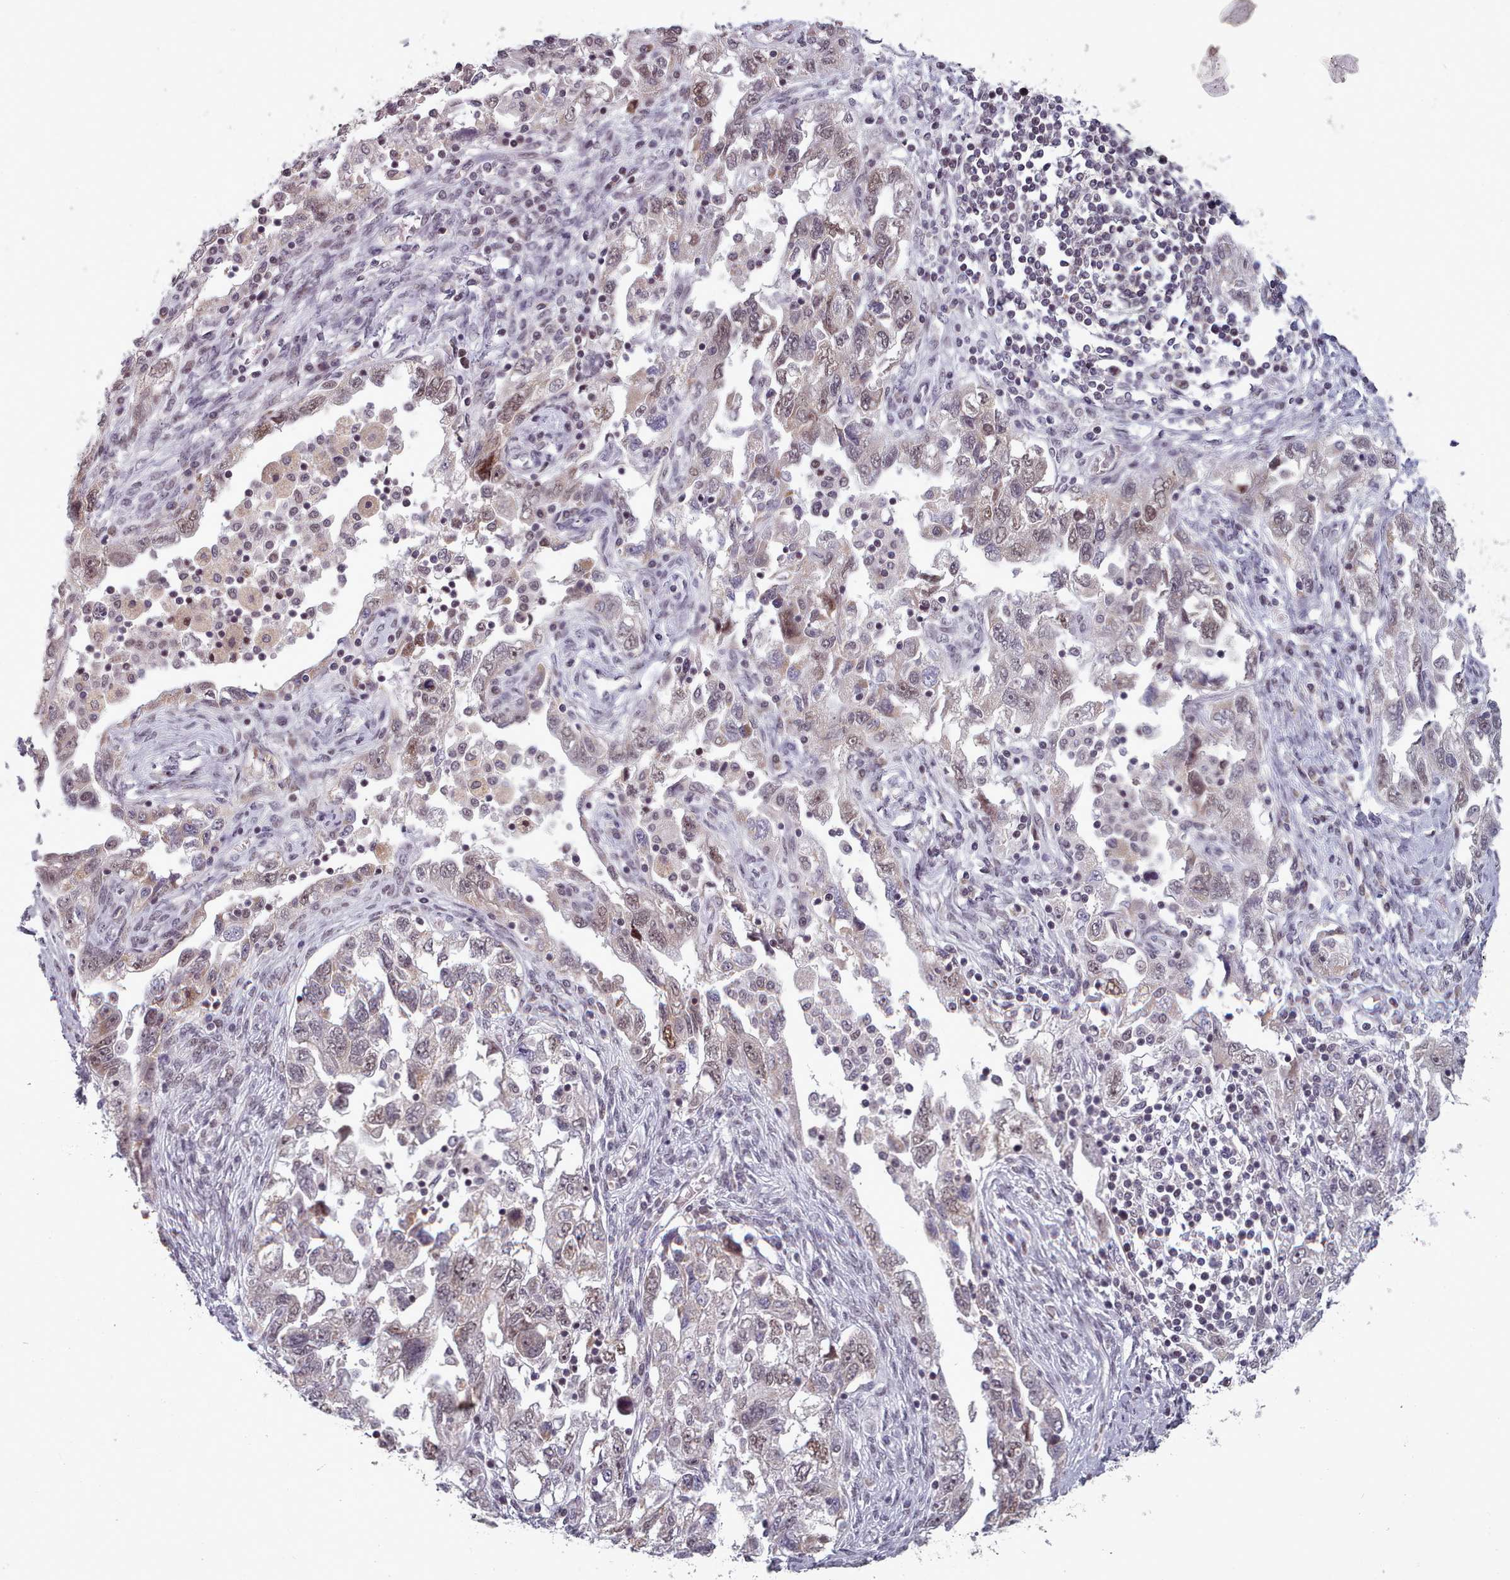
{"staining": {"intensity": "weak", "quantity": ">75%", "location": "nuclear"}, "tissue": "ovarian cancer", "cell_type": "Tumor cells", "image_type": "cancer", "snomed": [{"axis": "morphology", "description": "Carcinoma, NOS"}, {"axis": "morphology", "description": "Cystadenocarcinoma, serous, NOS"}, {"axis": "topography", "description": "Ovary"}], "caption": "This image exhibits ovarian cancer stained with immunohistochemistry (IHC) to label a protein in brown. The nuclear of tumor cells show weak positivity for the protein. Nuclei are counter-stained blue.", "gene": "SRSF9", "patient": {"sex": "female", "age": 69}}